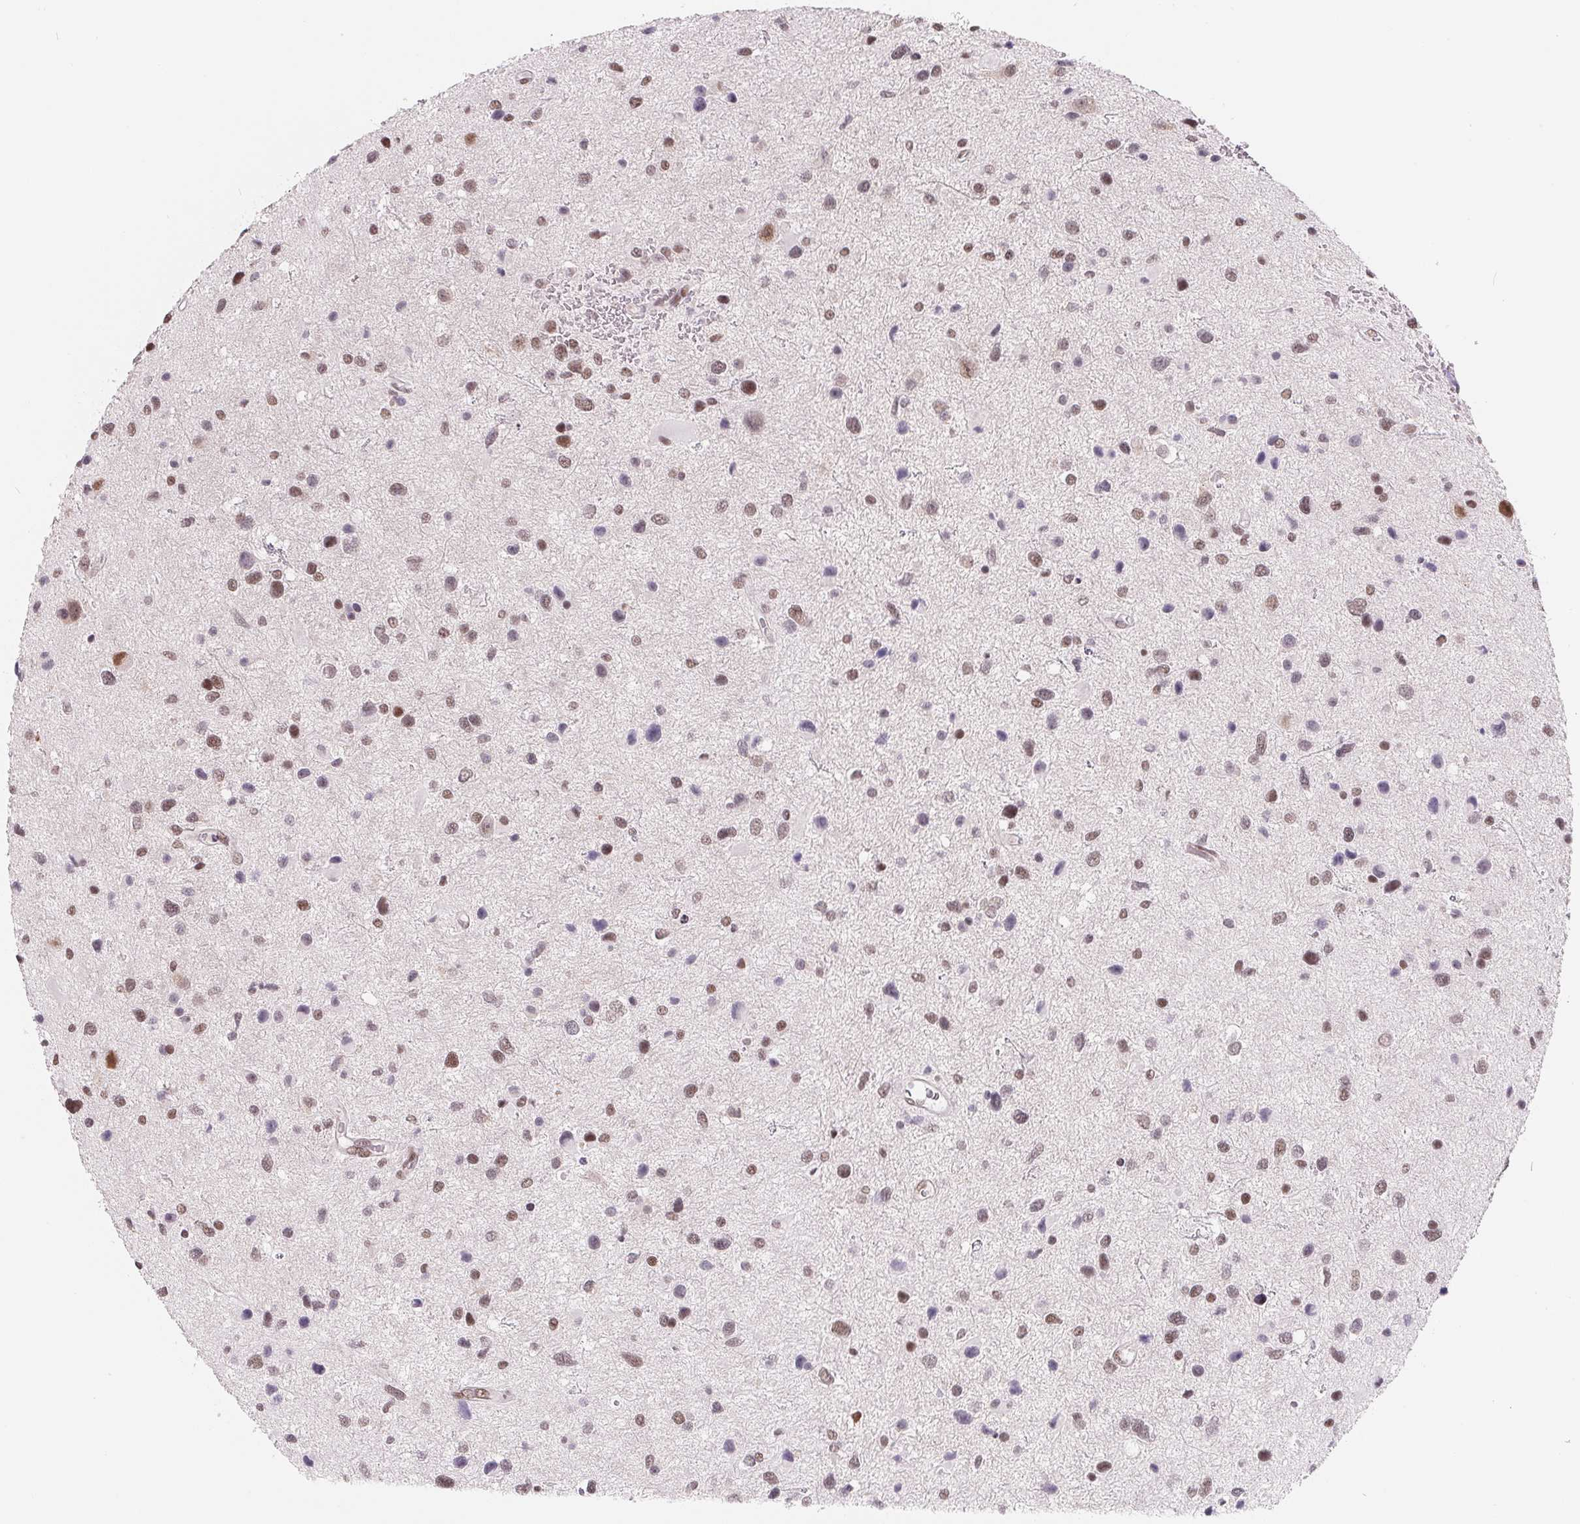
{"staining": {"intensity": "moderate", "quantity": "25%-75%", "location": "nuclear"}, "tissue": "glioma", "cell_type": "Tumor cells", "image_type": "cancer", "snomed": [{"axis": "morphology", "description": "Glioma, malignant, Low grade"}, {"axis": "topography", "description": "Brain"}], "caption": "This image displays glioma stained with IHC to label a protein in brown. The nuclear of tumor cells show moderate positivity for the protein. Nuclei are counter-stained blue.", "gene": "TCERG1", "patient": {"sex": "female", "age": 32}}